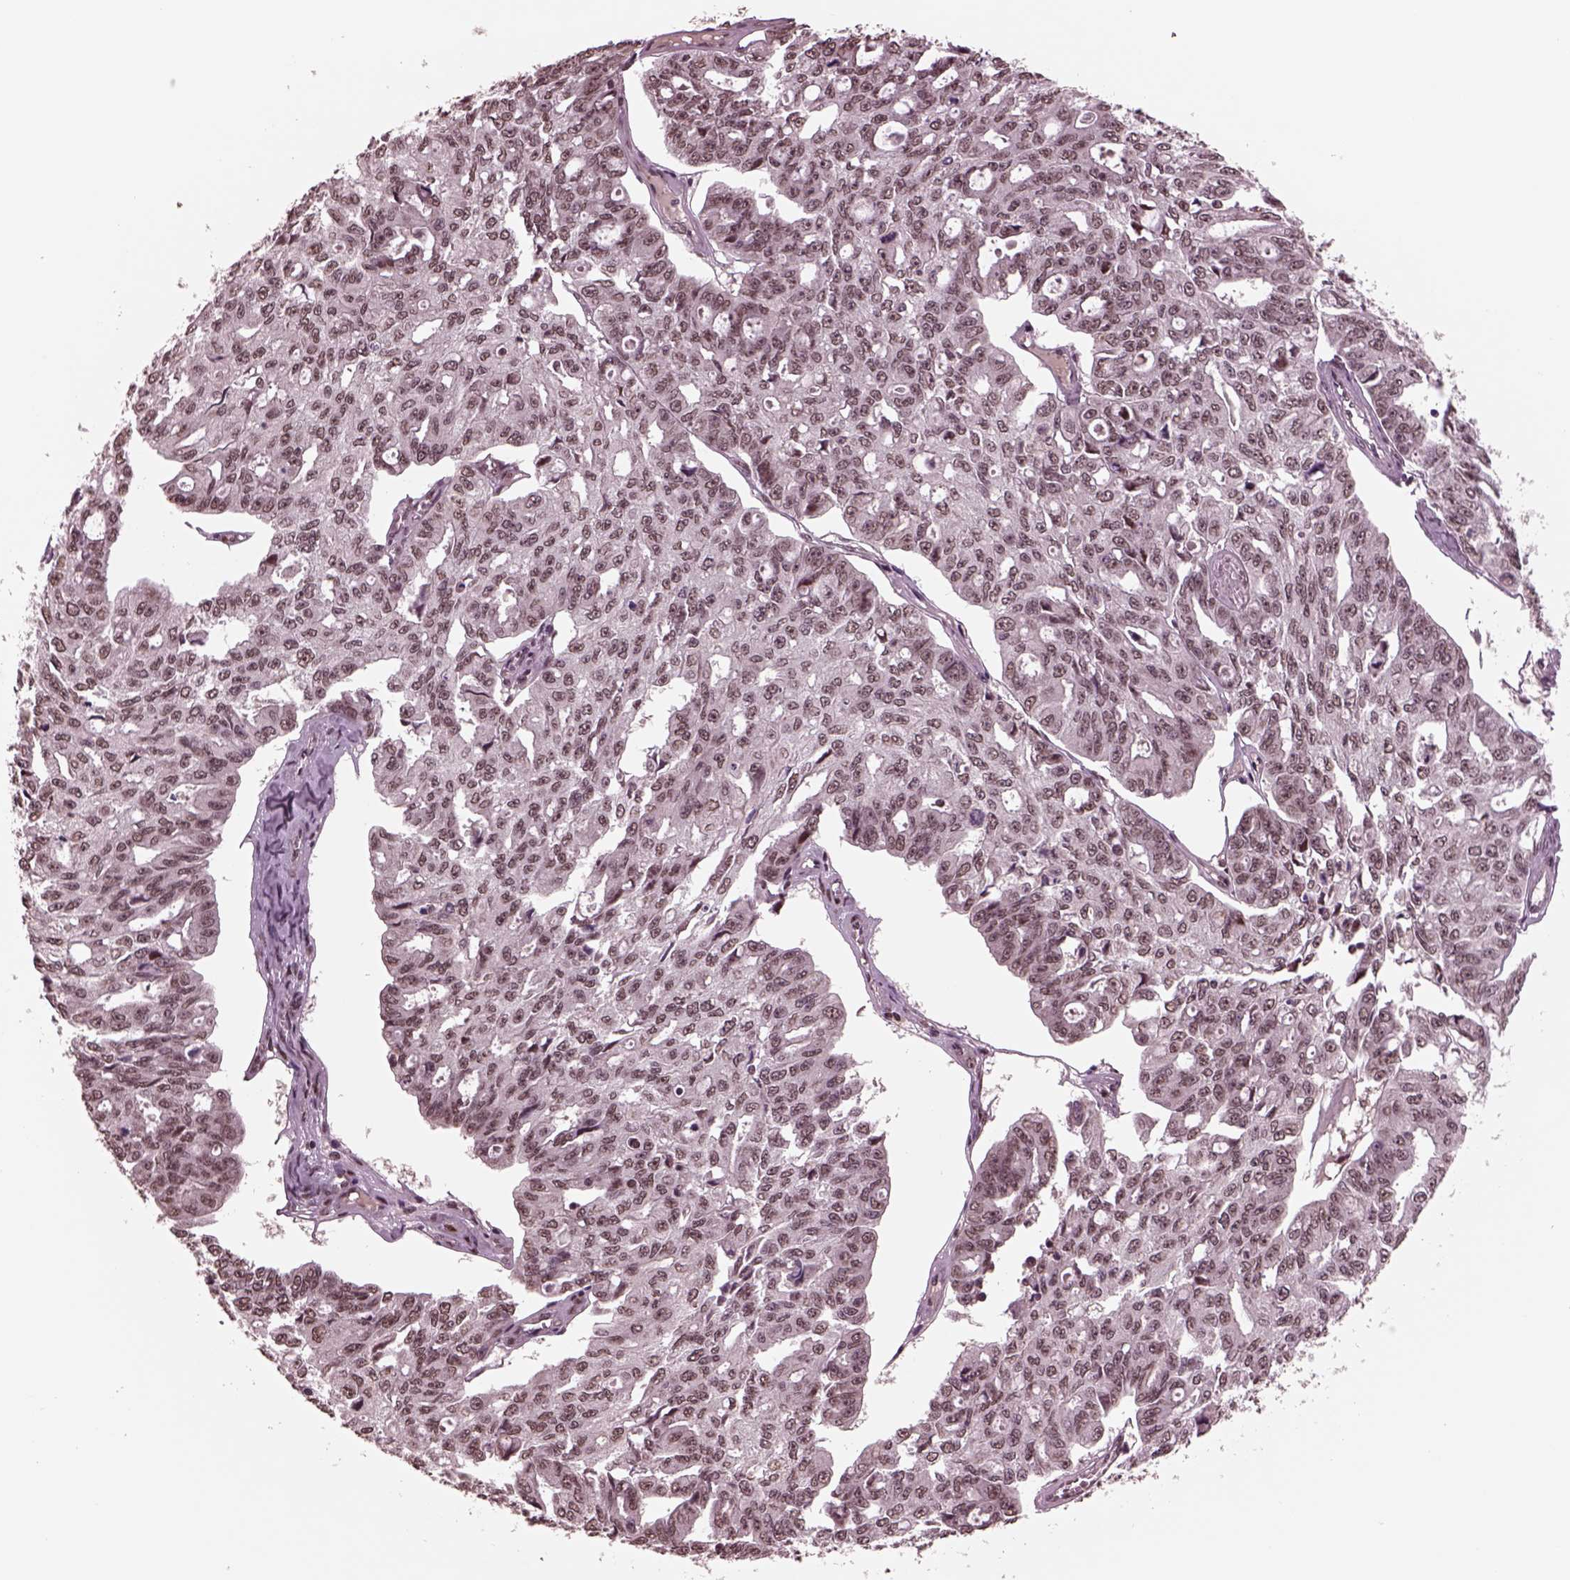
{"staining": {"intensity": "weak", "quantity": ">75%", "location": "nuclear"}, "tissue": "ovarian cancer", "cell_type": "Tumor cells", "image_type": "cancer", "snomed": [{"axis": "morphology", "description": "Carcinoma, endometroid"}, {"axis": "topography", "description": "Ovary"}], "caption": "This image shows IHC staining of human ovarian cancer, with low weak nuclear positivity in about >75% of tumor cells.", "gene": "NAP1L5", "patient": {"sex": "female", "age": 65}}